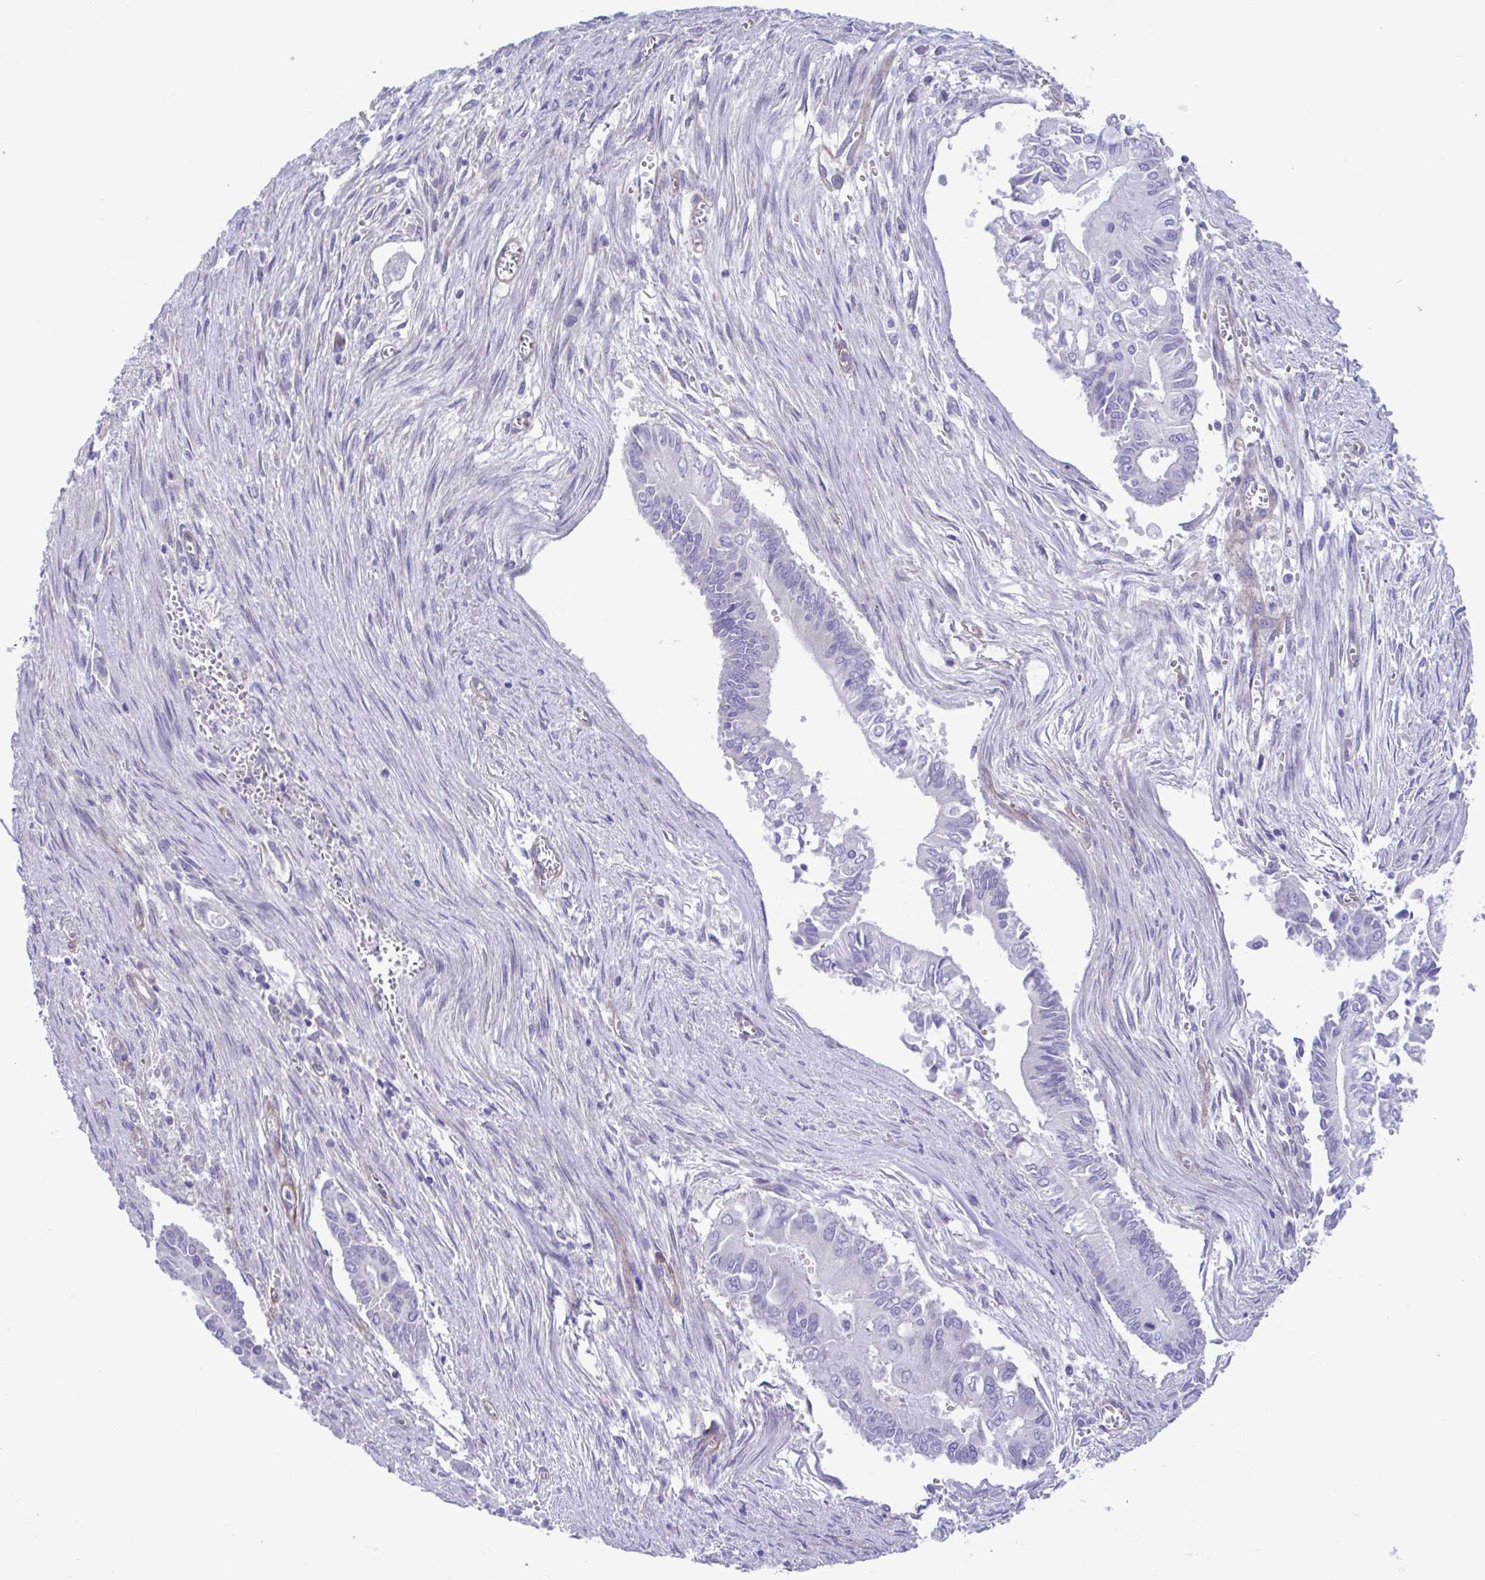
{"staining": {"intensity": "negative", "quantity": "none", "location": "none"}, "tissue": "pancreatic cancer", "cell_type": "Tumor cells", "image_type": "cancer", "snomed": [{"axis": "morphology", "description": "Adenocarcinoma, NOS"}, {"axis": "topography", "description": "Pancreas"}], "caption": "The photomicrograph exhibits no significant positivity in tumor cells of pancreatic adenocarcinoma.", "gene": "LPIN3", "patient": {"sex": "male", "age": 68}}